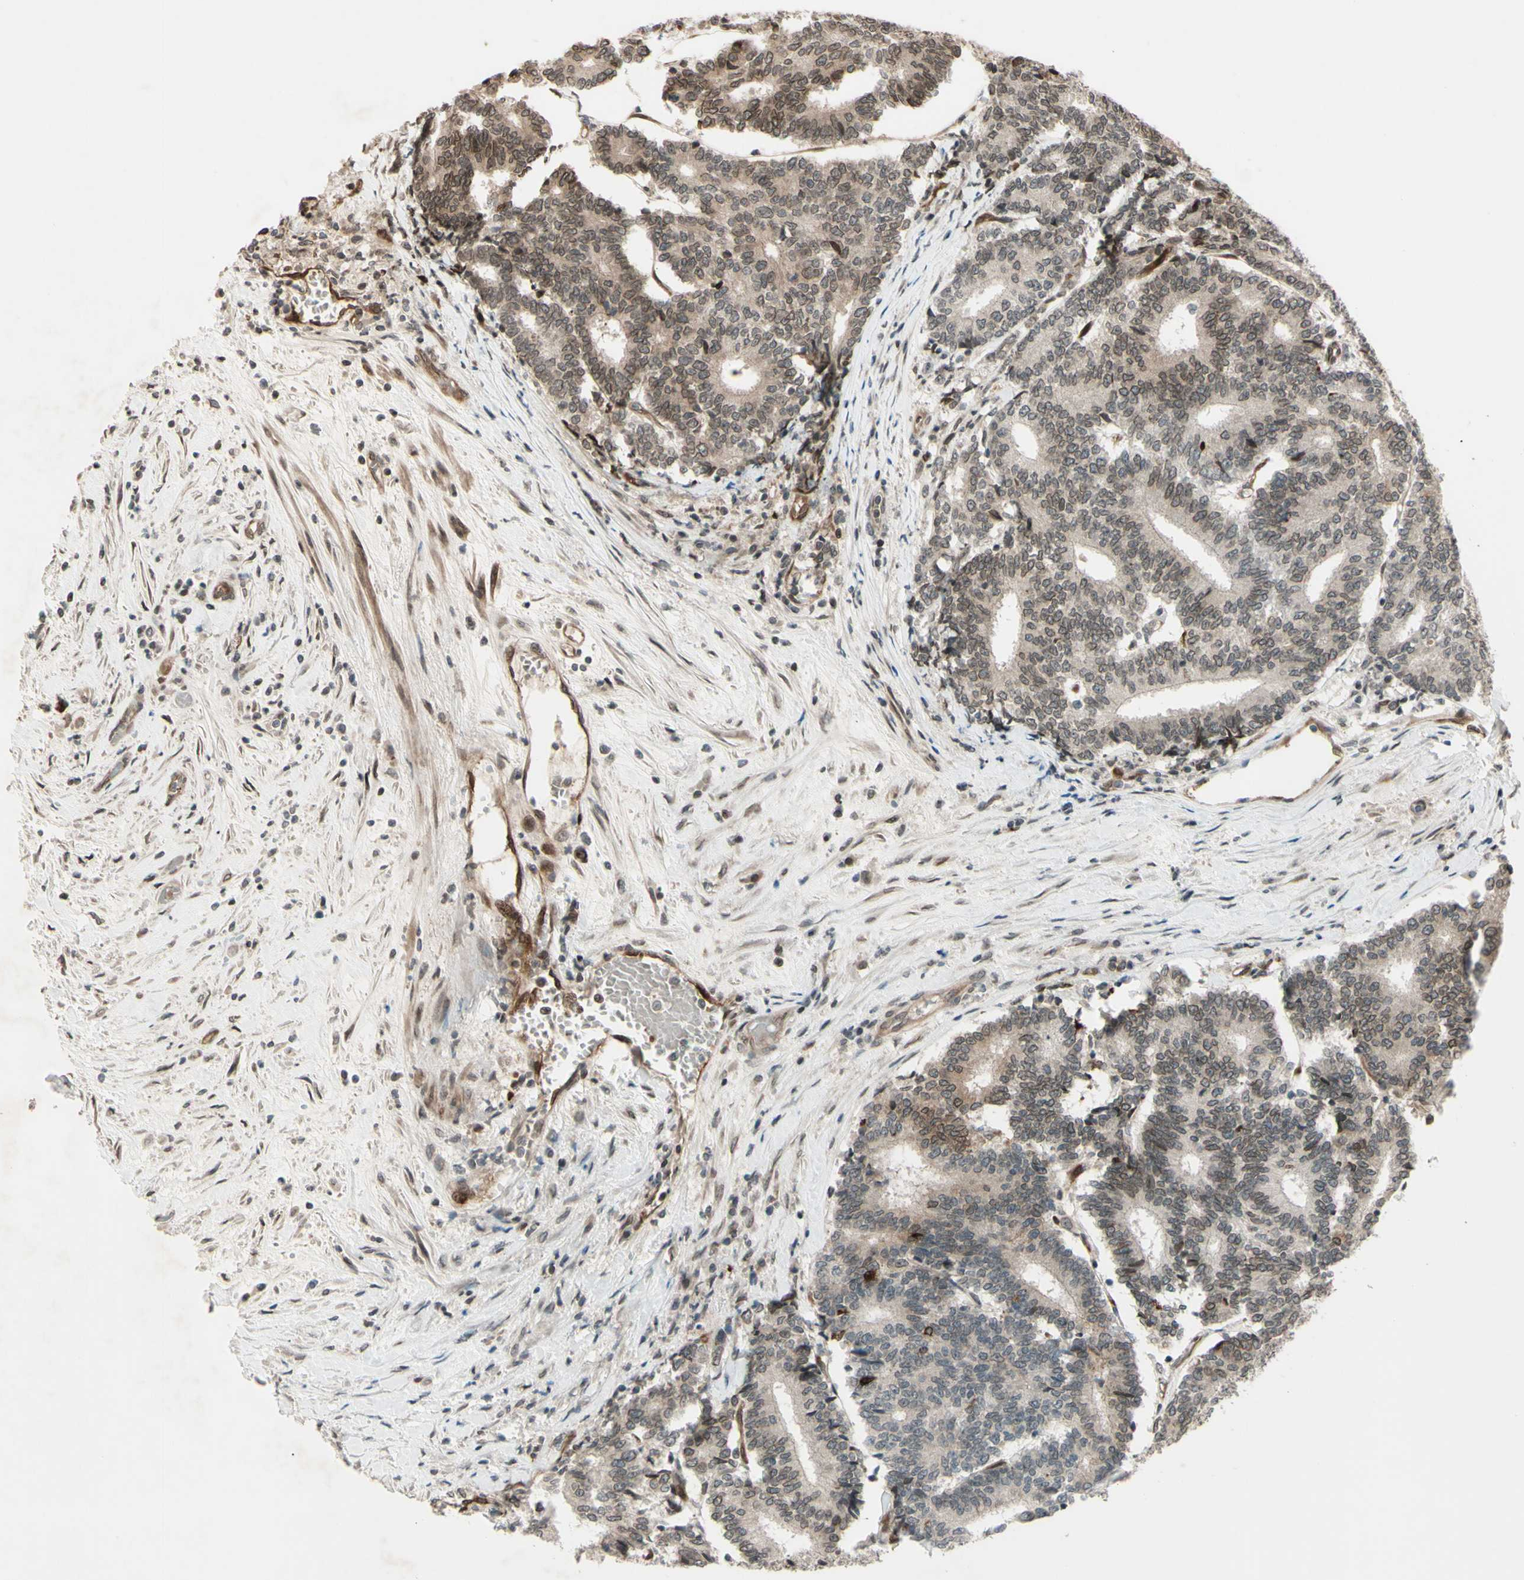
{"staining": {"intensity": "weak", "quantity": ">75%", "location": "cytoplasmic/membranous,nuclear"}, "tissue": "prostate cancer", "cell_type": "Tumor cells", "image_type": "cancer", "snomed": [{"axis": "morphology", "description": "Normal tissue, NOS"}, {"axis": "morphology", "description": "Adenocarcinoma, High grade"}, {"axis": "topography", "description": "Prostate"}, {"axis": "topography", "description": "Seminal veicle"}], "caption": "High-magnification brightfield microscopy of prostate adenocarcinoma (high-grade) stained with DAB (3,3'-diaminobenzidine) (brown) and counterstained with hematoxylin (blue). tumor cells exhibit weak cytoplasmic/membranous and nuclear expression is appreciated in about>75% of cells.", "gene": "MLF2", "patient": {"sex": "male", "age": 55}}